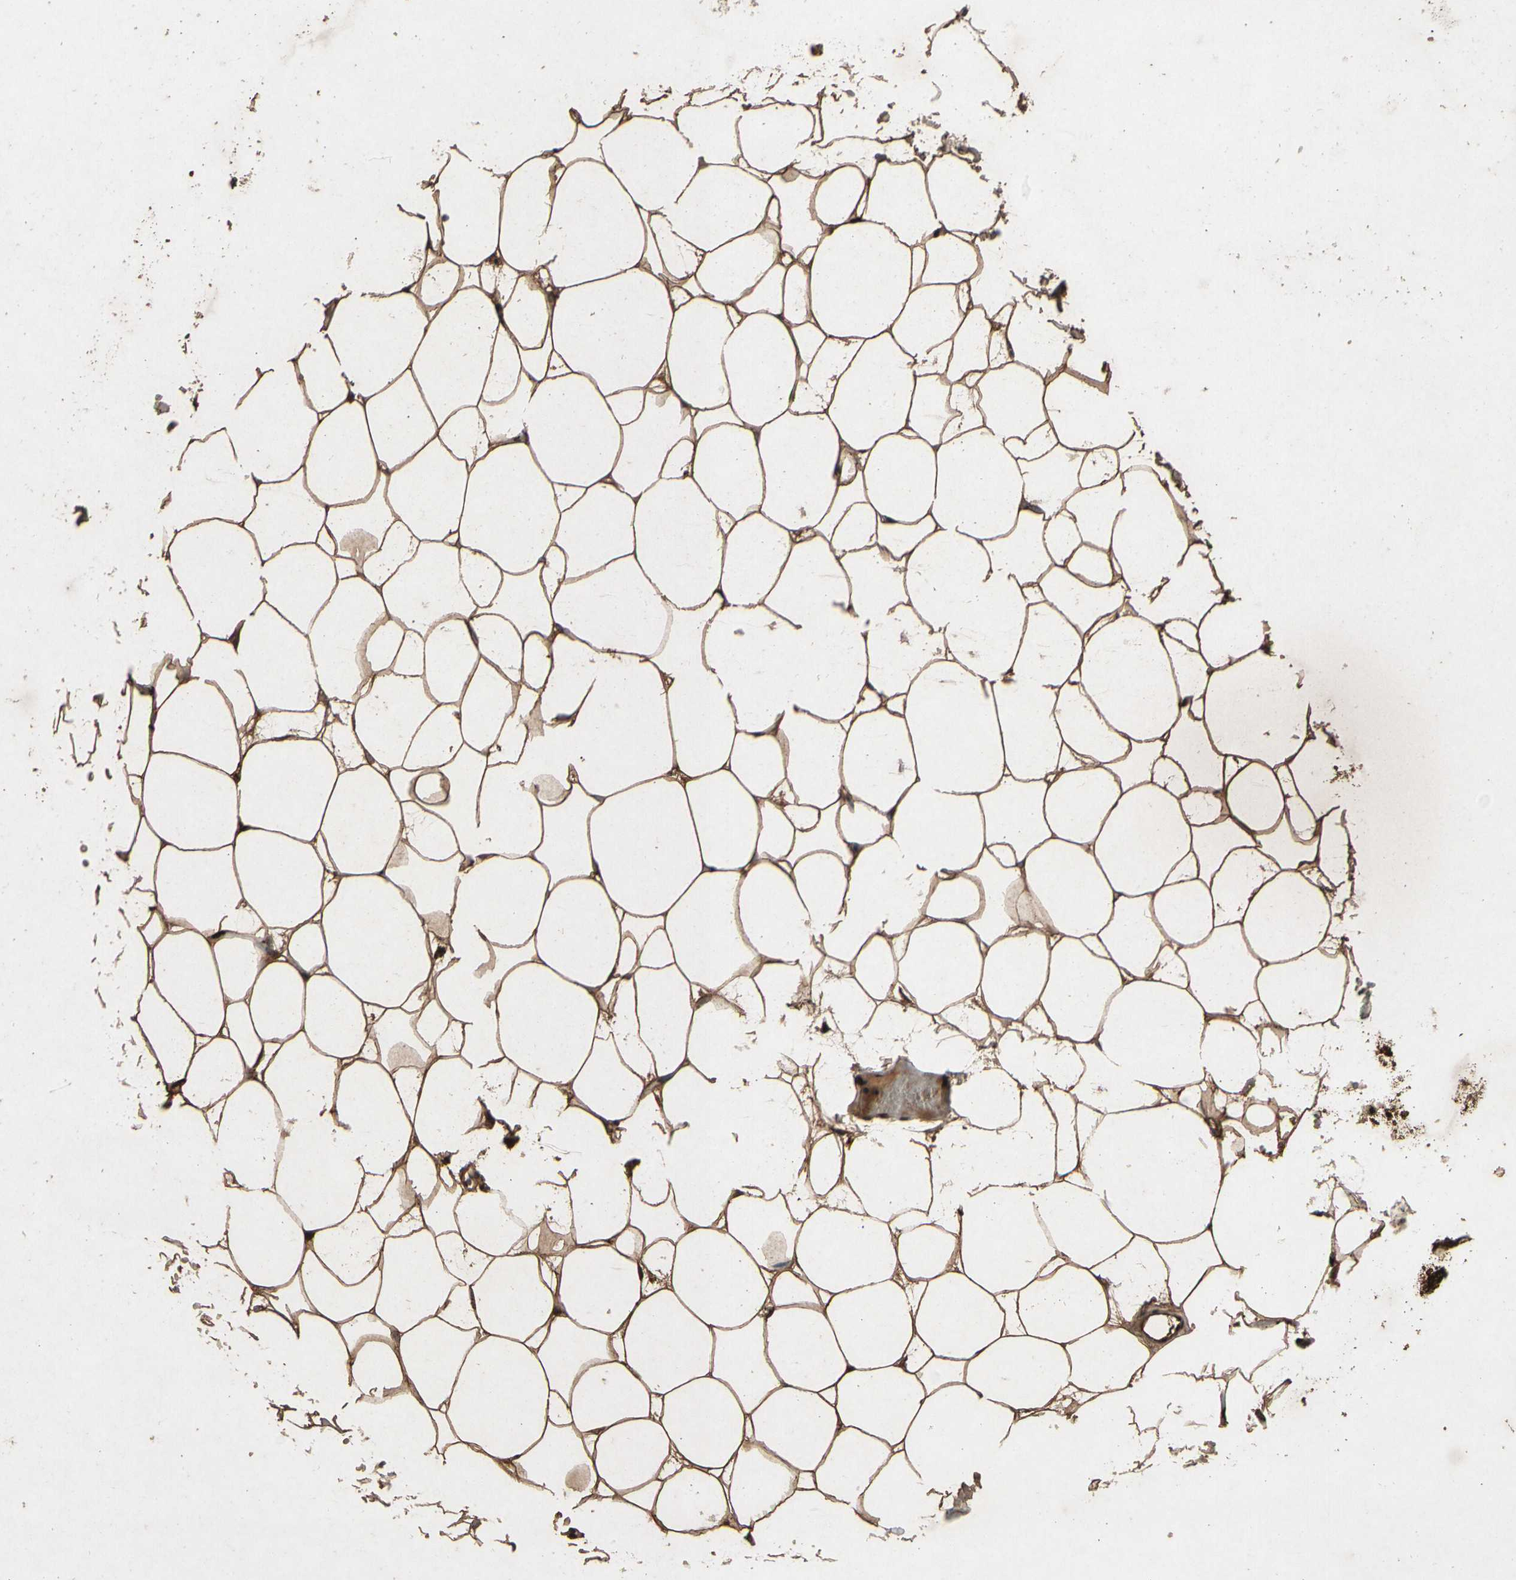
{"staining": {"intensity": "moderate", "quantity": ">75%", "location": "cytoplasmic/membranous,nuclear"}, "tissue": "adipose tissue", "cell_type": "Adipocytes", "image_type": "normal", "snomed": [{"axis": "morphology", "description": "Normal tissue, NOS"}, {"axis": "topography", "description": "Breast"}, {"axis": "topography", "description": "Adipose tissue"}], "caption": "Protein staining of unremarkable adipose tissue demonstrates moderate cytoplasmic/membranous,nuclear expression in about >75% of adipocytes. The staining was performed using DAB to visualize the protein expression in brown, while the nuclei were stained in blue with hematoxylin (Magnification: 20x).", "gene": "PML", "patient": {"sex": "female", "age": 25}}